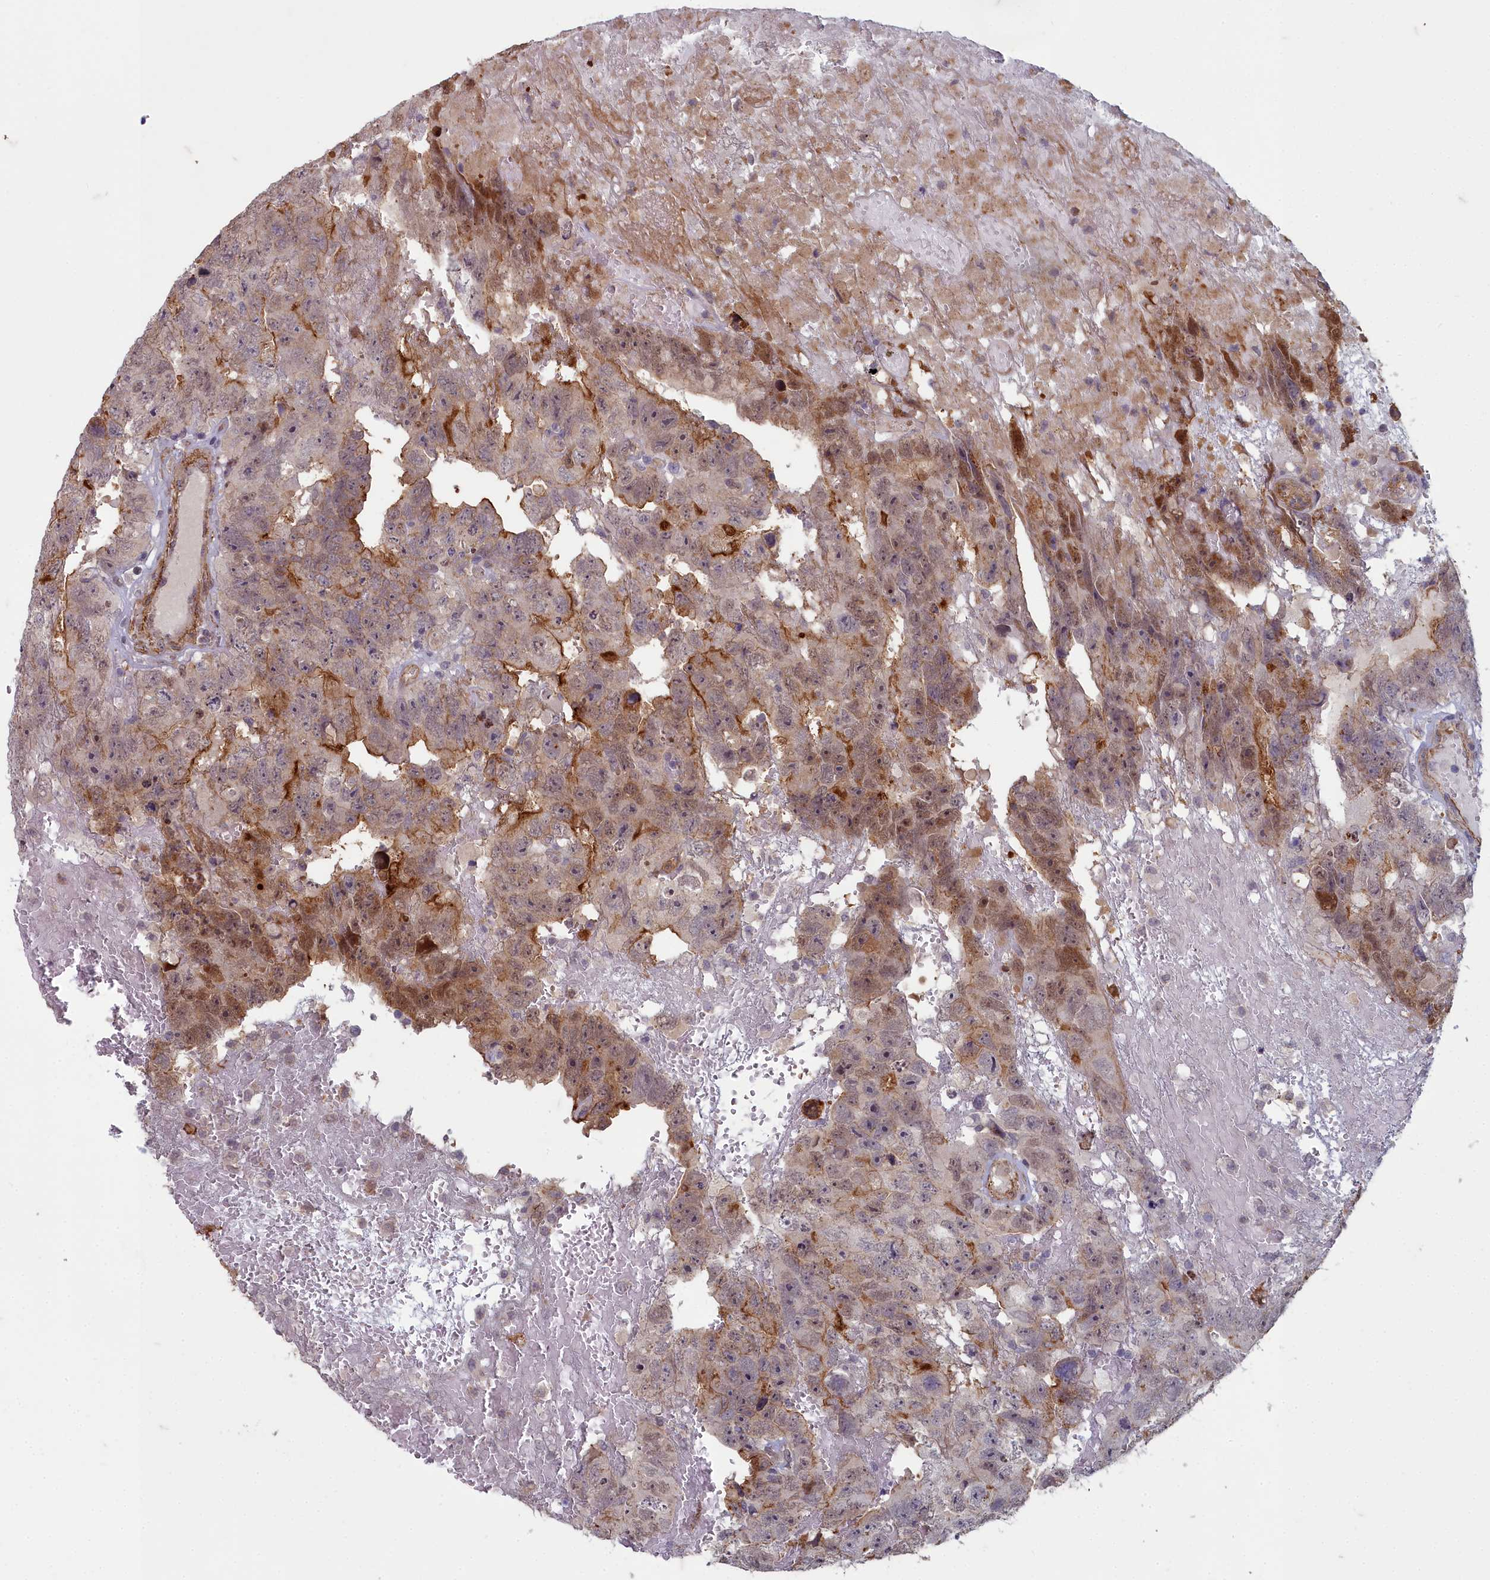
{"staining": {"intensity": "moderate", "quantity": "25%-75%", "location": "cytoplasmic/membranous,nuclear"}, "tissue": "testis cancer", "cell_type": "Tumor cells", "image_type": "cancer", "snomed": [{"axis": "morphology", "description": "Carcinoma, Embryonal, NOS"}, {"axis": "topography", "description": "Testis"}], "caption": "Human embryonal carcinoma (testis) stained for a protein (brown) demonstrates moderate cytoplasmic/membranous and nuclear positive positivity in about 25%-75% of tumor cells.", "gene": "ZNF626", "patient": {"sex": "male", "age": 45}}